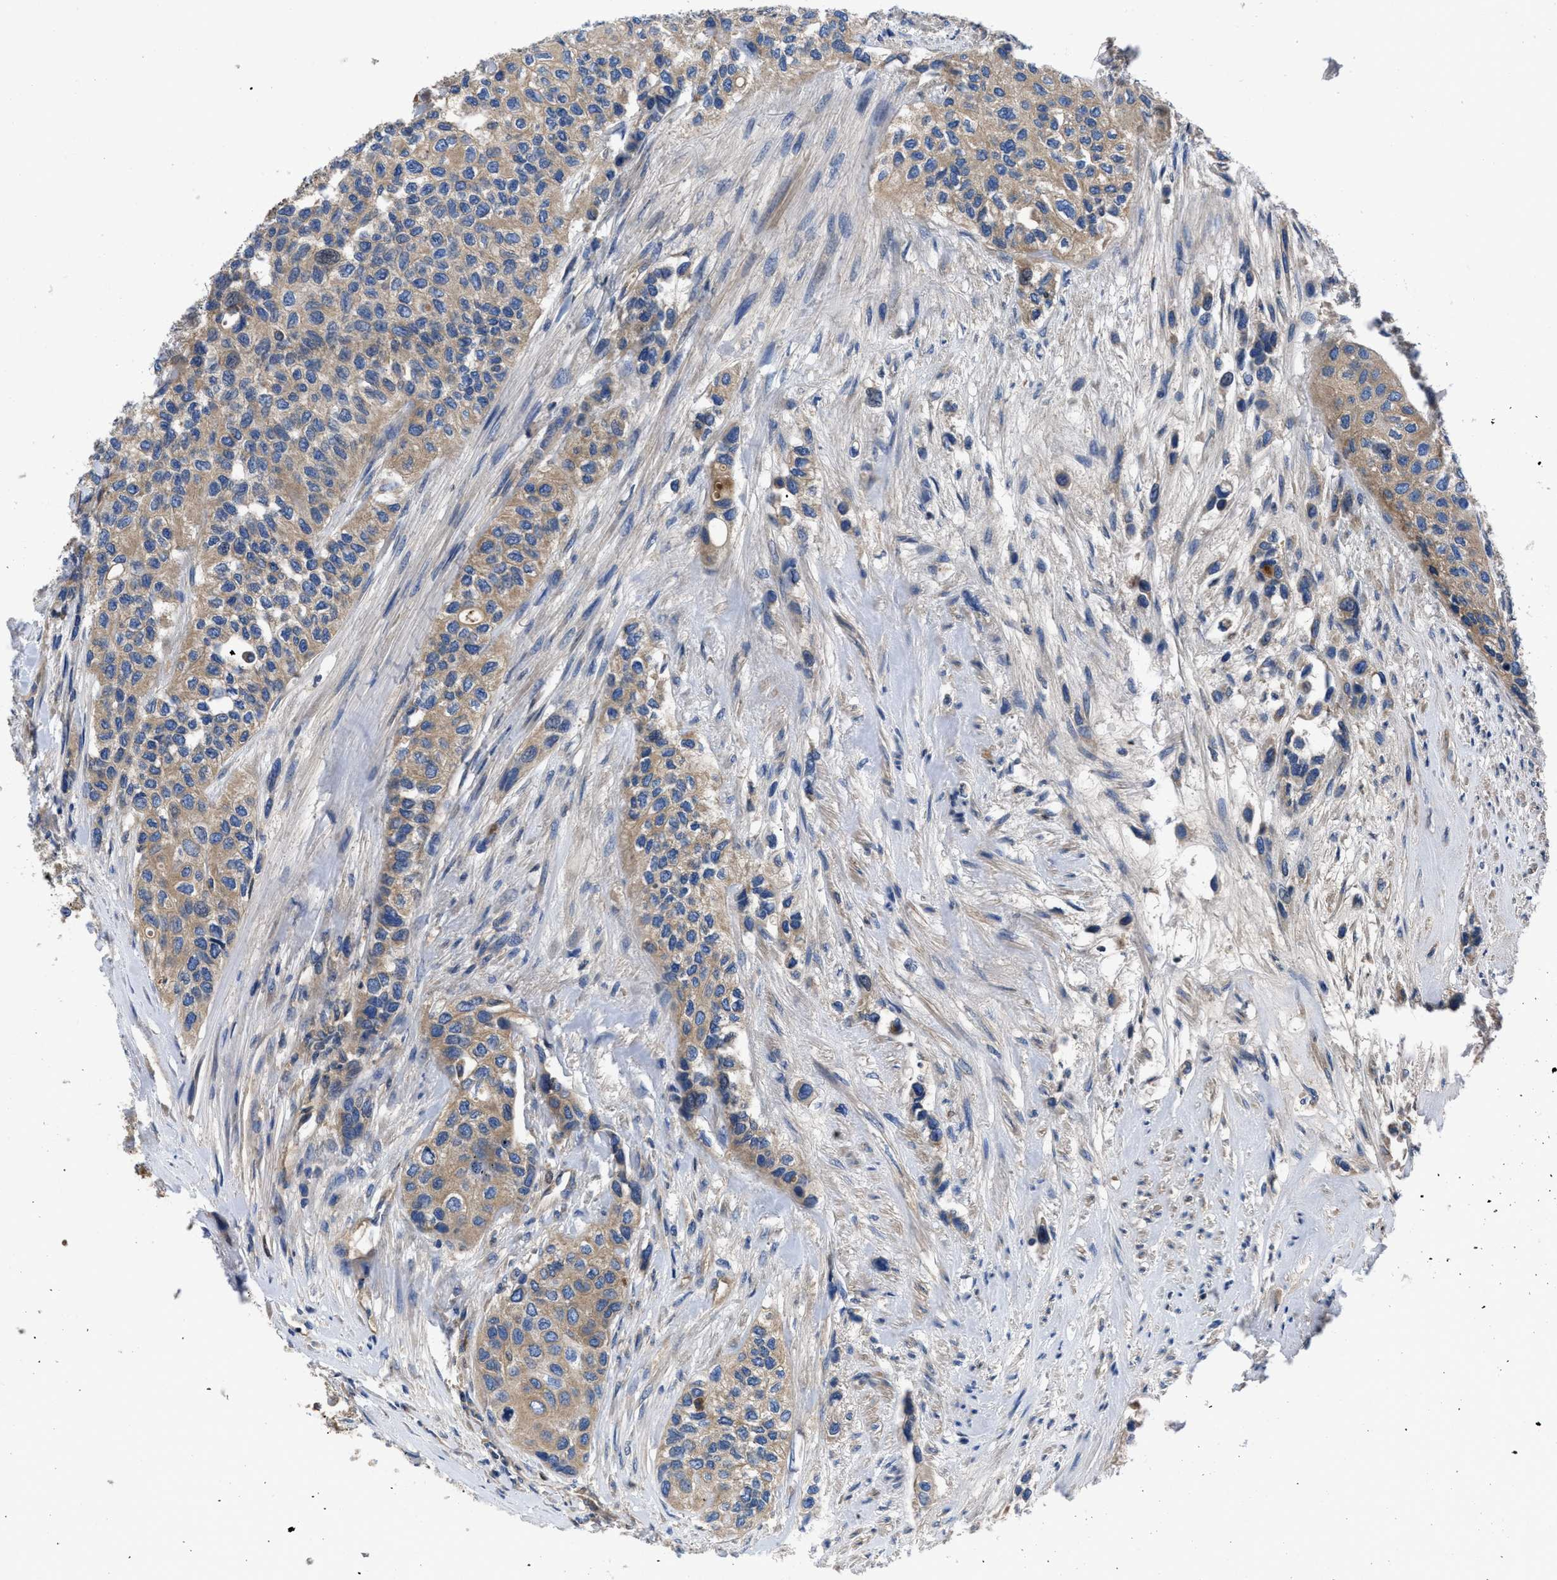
{"staining": {"intensity": "moderate", "quantity": ">75%", "location": "cytoplasmic/membranous"}, "tissue": "urothelial cancer", "cell_type": "Tumor cells", "image_type": "cancer", "snomed": [{"axis": "morphology", "description": "Urothelial carcinoma, High grade"}, {"axis": "topography", "description": "Urinary bladder"}], "caption": "A photomicrograph of urothelial cancer stained for a protein exhibits moderate cytoplasmic/membranous brown staining in tumor cells. The staining was performed using DAB to visualize the protein expression in brown, while the nuclei were stained in blue with hematoxylin (Magnification: 20x).", "gene": "SERPINA6", "patient": {"sex": "female", "age": 56}}